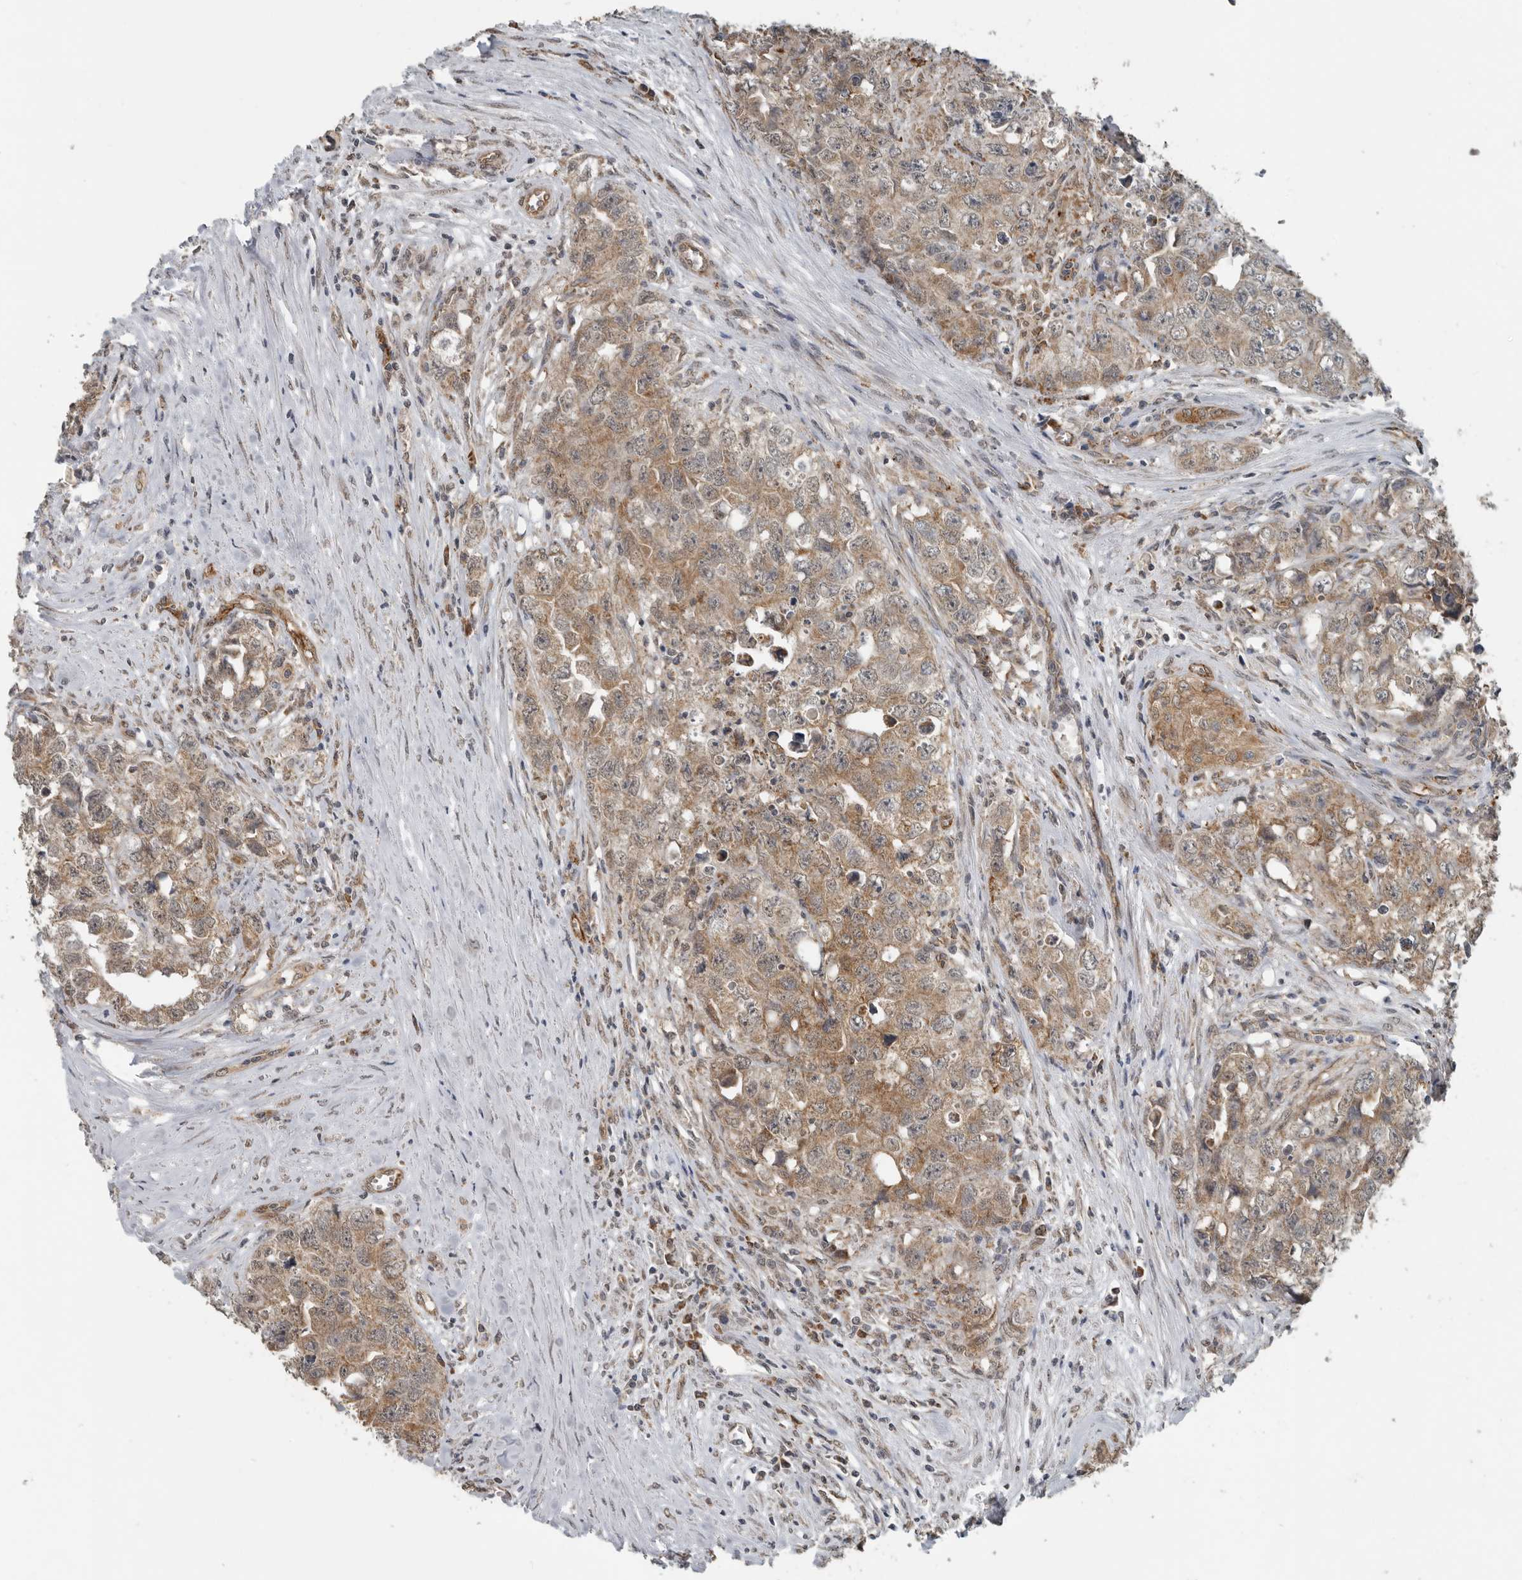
{"staining": {"intensity": "moderate", "quantity": ">75%", "location": "cytoplasmic/membranous"}, "tissue": "testis cancer", "cell_type": "Tumor cells", "image_type": "cancer", "snomed": [{"axis": "morphology", "description": "Seminoma, NOS"}, {"axis": "morphology", "description": "Carcinoma, Embryonal, NOS"}, {"axis": "topography", "description": "Testis"}], "caption": "Immunohistochemistry (IHC) histopathology image of human testis cancer stained for a protein (brown), which shows medium levels of moderate cytoplasmic/membranous positivity in about >75% of tumor cells.", "gene": "AFAP1", "patient": {"sex": "male", "age": 43}}